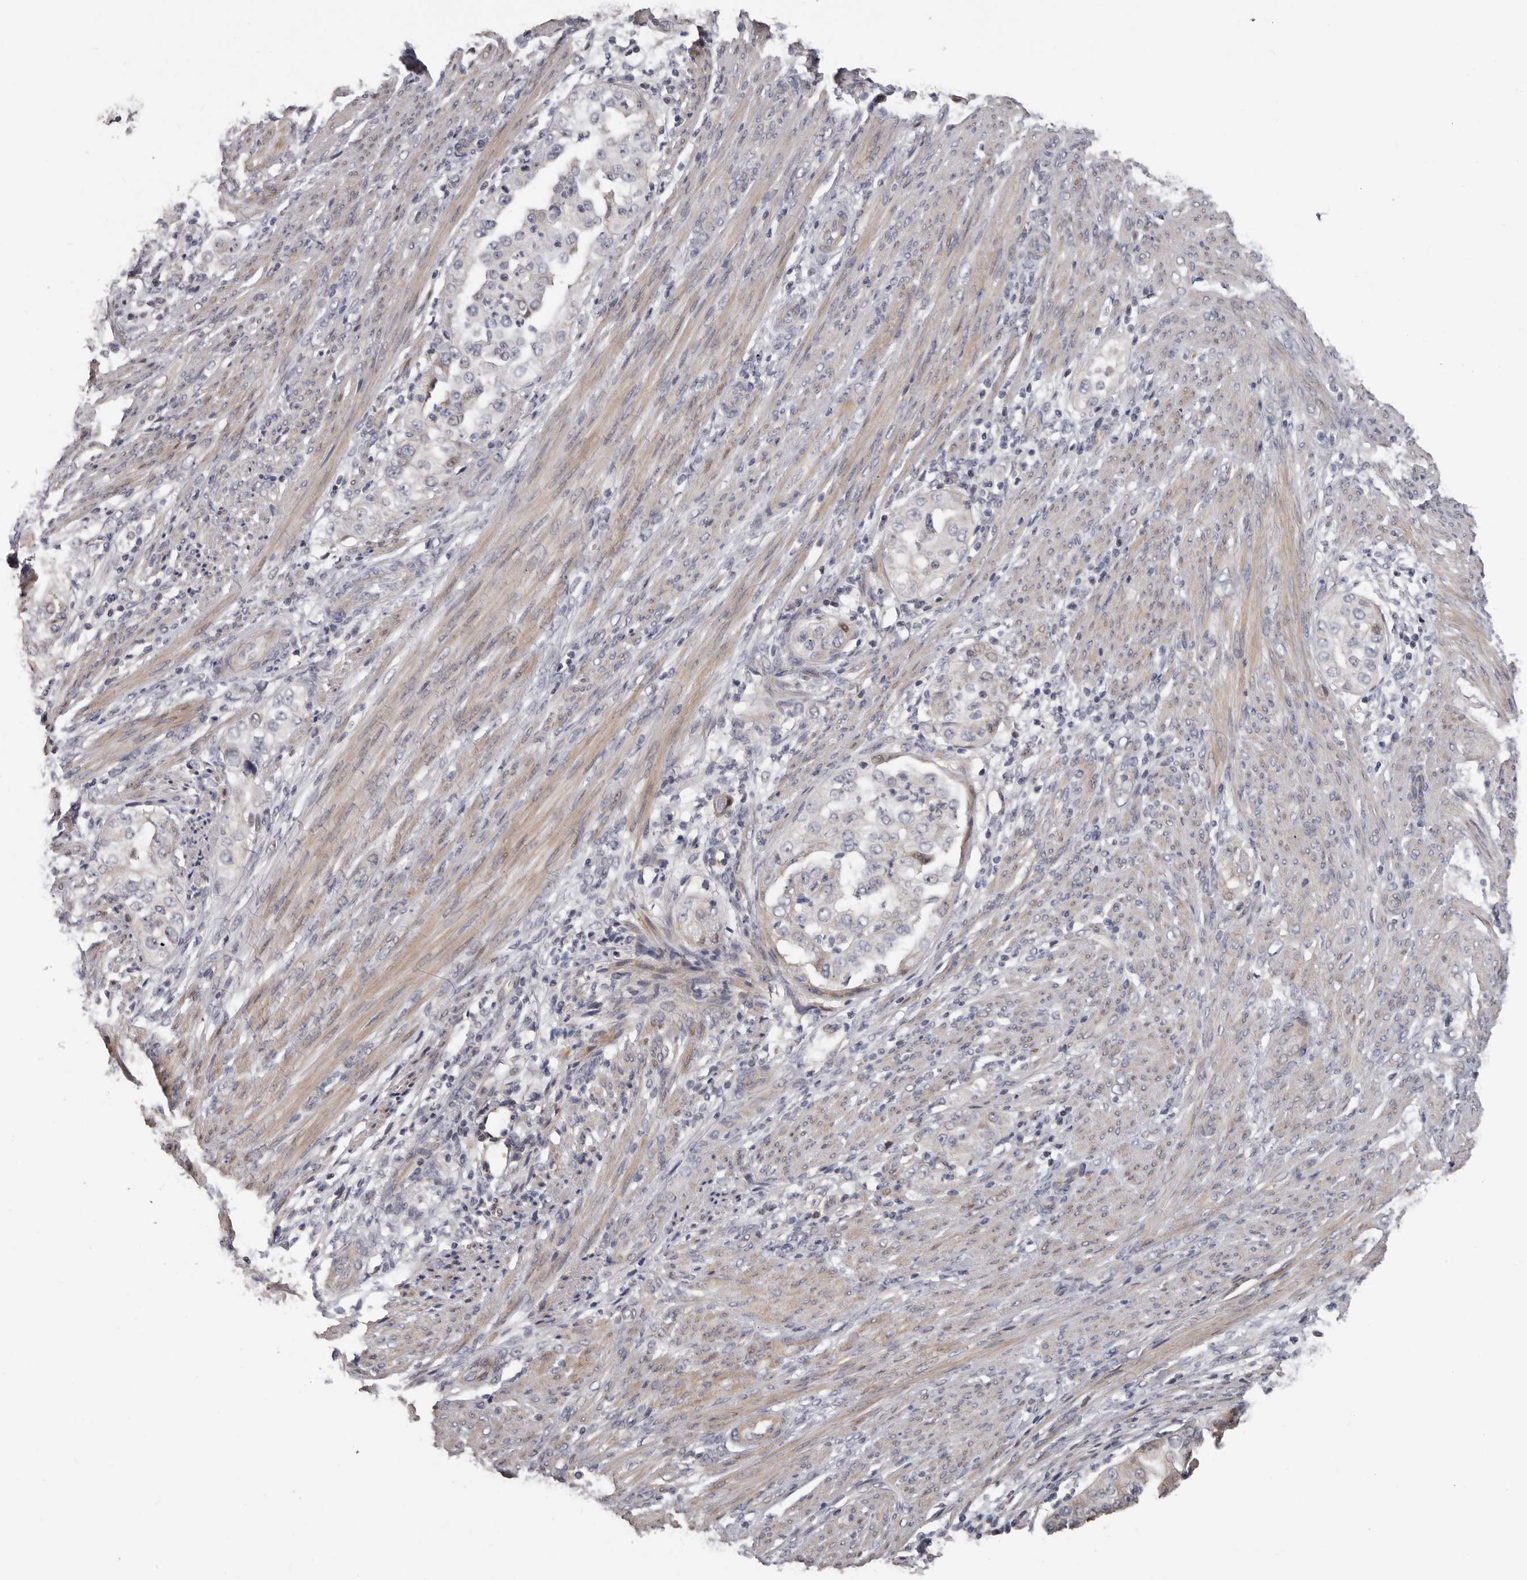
{"staining": {"intensity": "negative", "quantity": "none", "location": "none"}, "tissue": "endometrial cancer", "cell_type": "Tumor cells", "image_type": "cancer", "snomed": [{"axis": "morphology", "description": "Adenocarcinoma, NOS"}, {"axis": "topography", "description": "Endometrium"}], "caption": "Endometrial adenocarcinoma was stained to show a protein in brown. There is no significant staining in tumor cells.", "gene": "RNF217", "patient": {"sex": "female", "age": 85}}